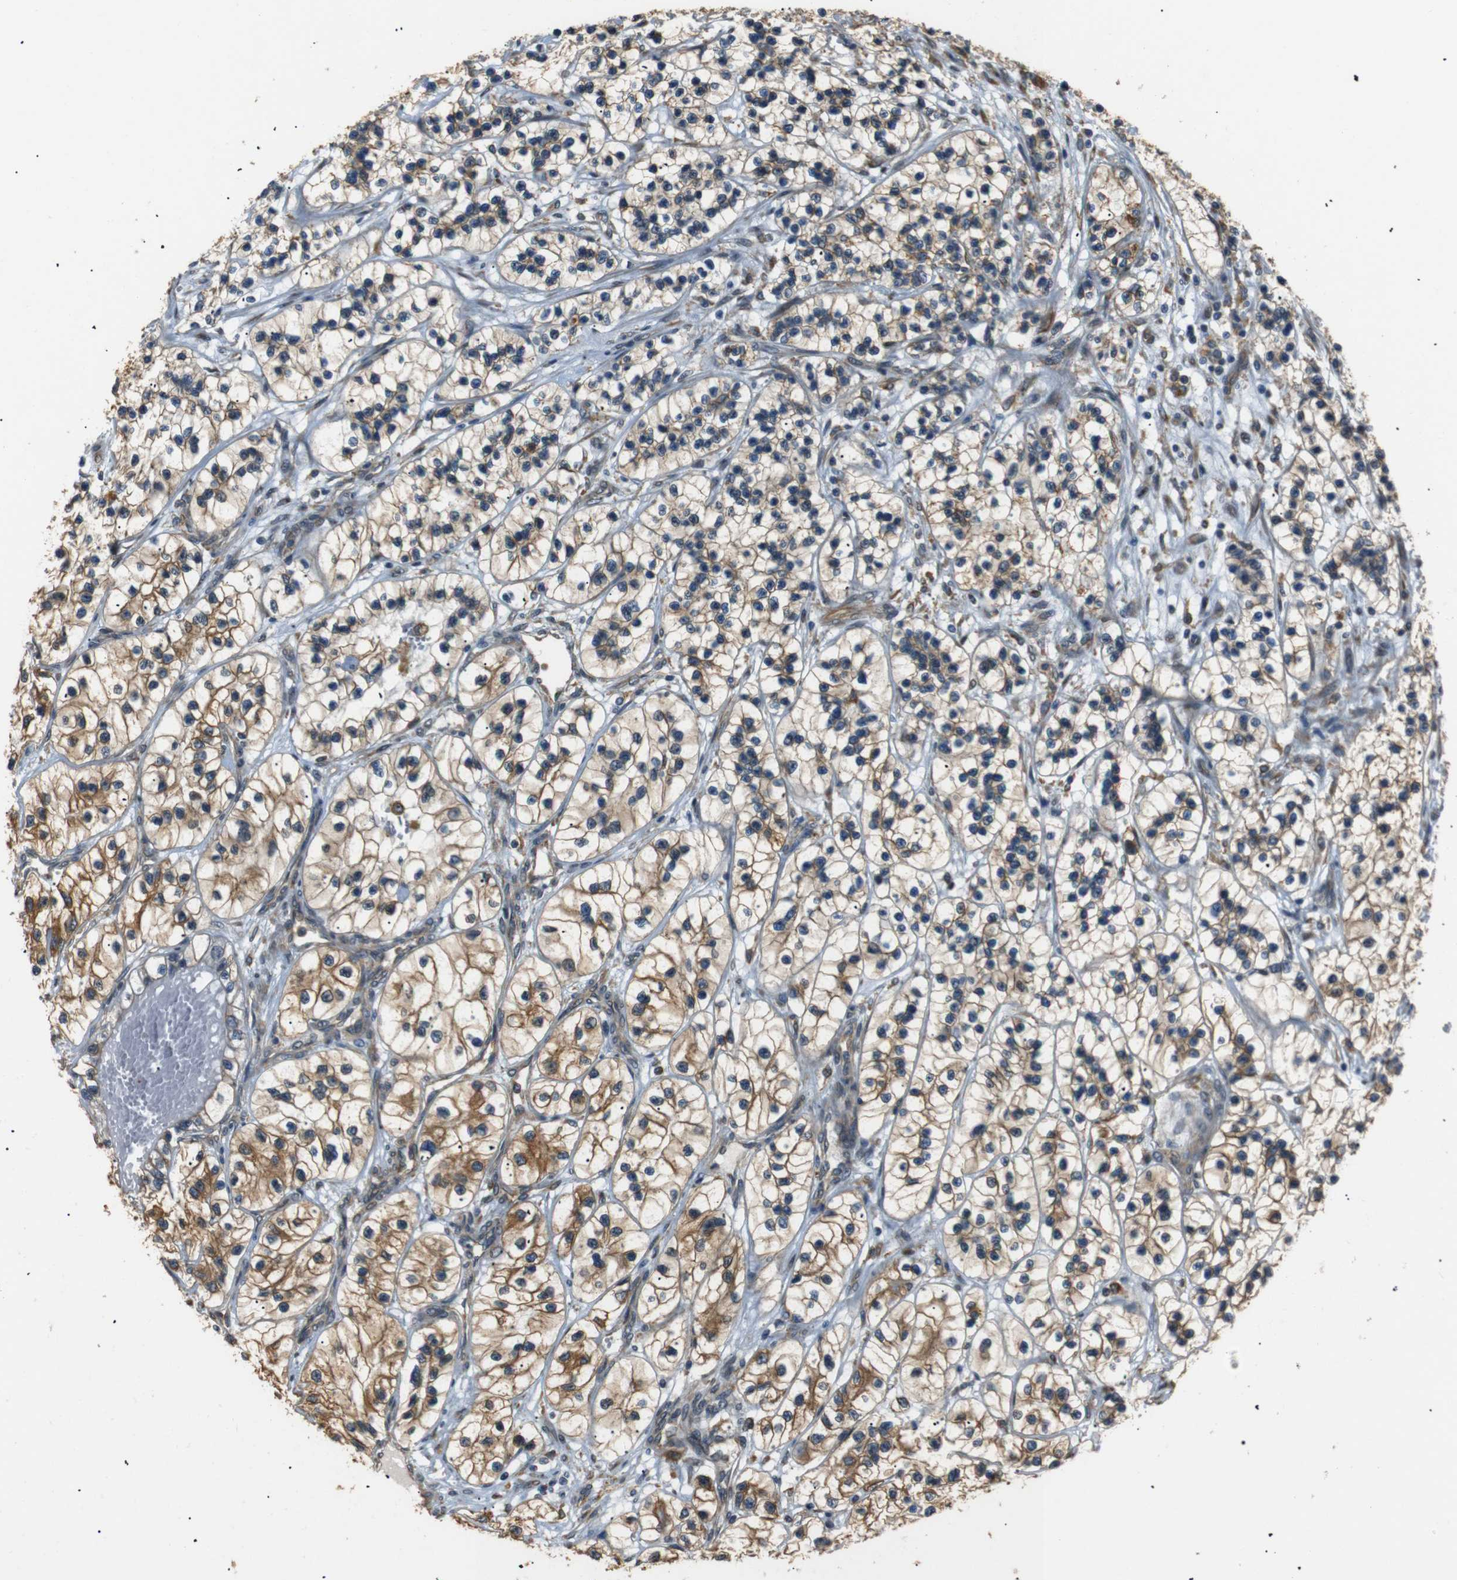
{"staining": {"intensity": "moderate", "quantity": ">75%", "location": "cytoplasmic/membranous"}, "tissue": "renal cancer", "cell_type": "Tumor cells", "image_type": "cancer", "snomed": [{"axis": "morphology", "description": "Adenocarcinoma, NOS"}, {"axis": "topography", "description": "Kidney"}], "caption": "Immunohistochemistry (IHC) staining of renal cancer, which reveals medium levels of moderate cytoplasmic/membranous expression in approximately >75% of tumor cells indicating moderate cytoplasmic/membranous protein expression. The staining was performed using DAB (3,3'-diaminobenzidine) (brown) for protein detection and nuclei were counterstained in hematoxylin (blue).", "gene": "TMED2", "patient": {"sex": "female", "age": 57}}